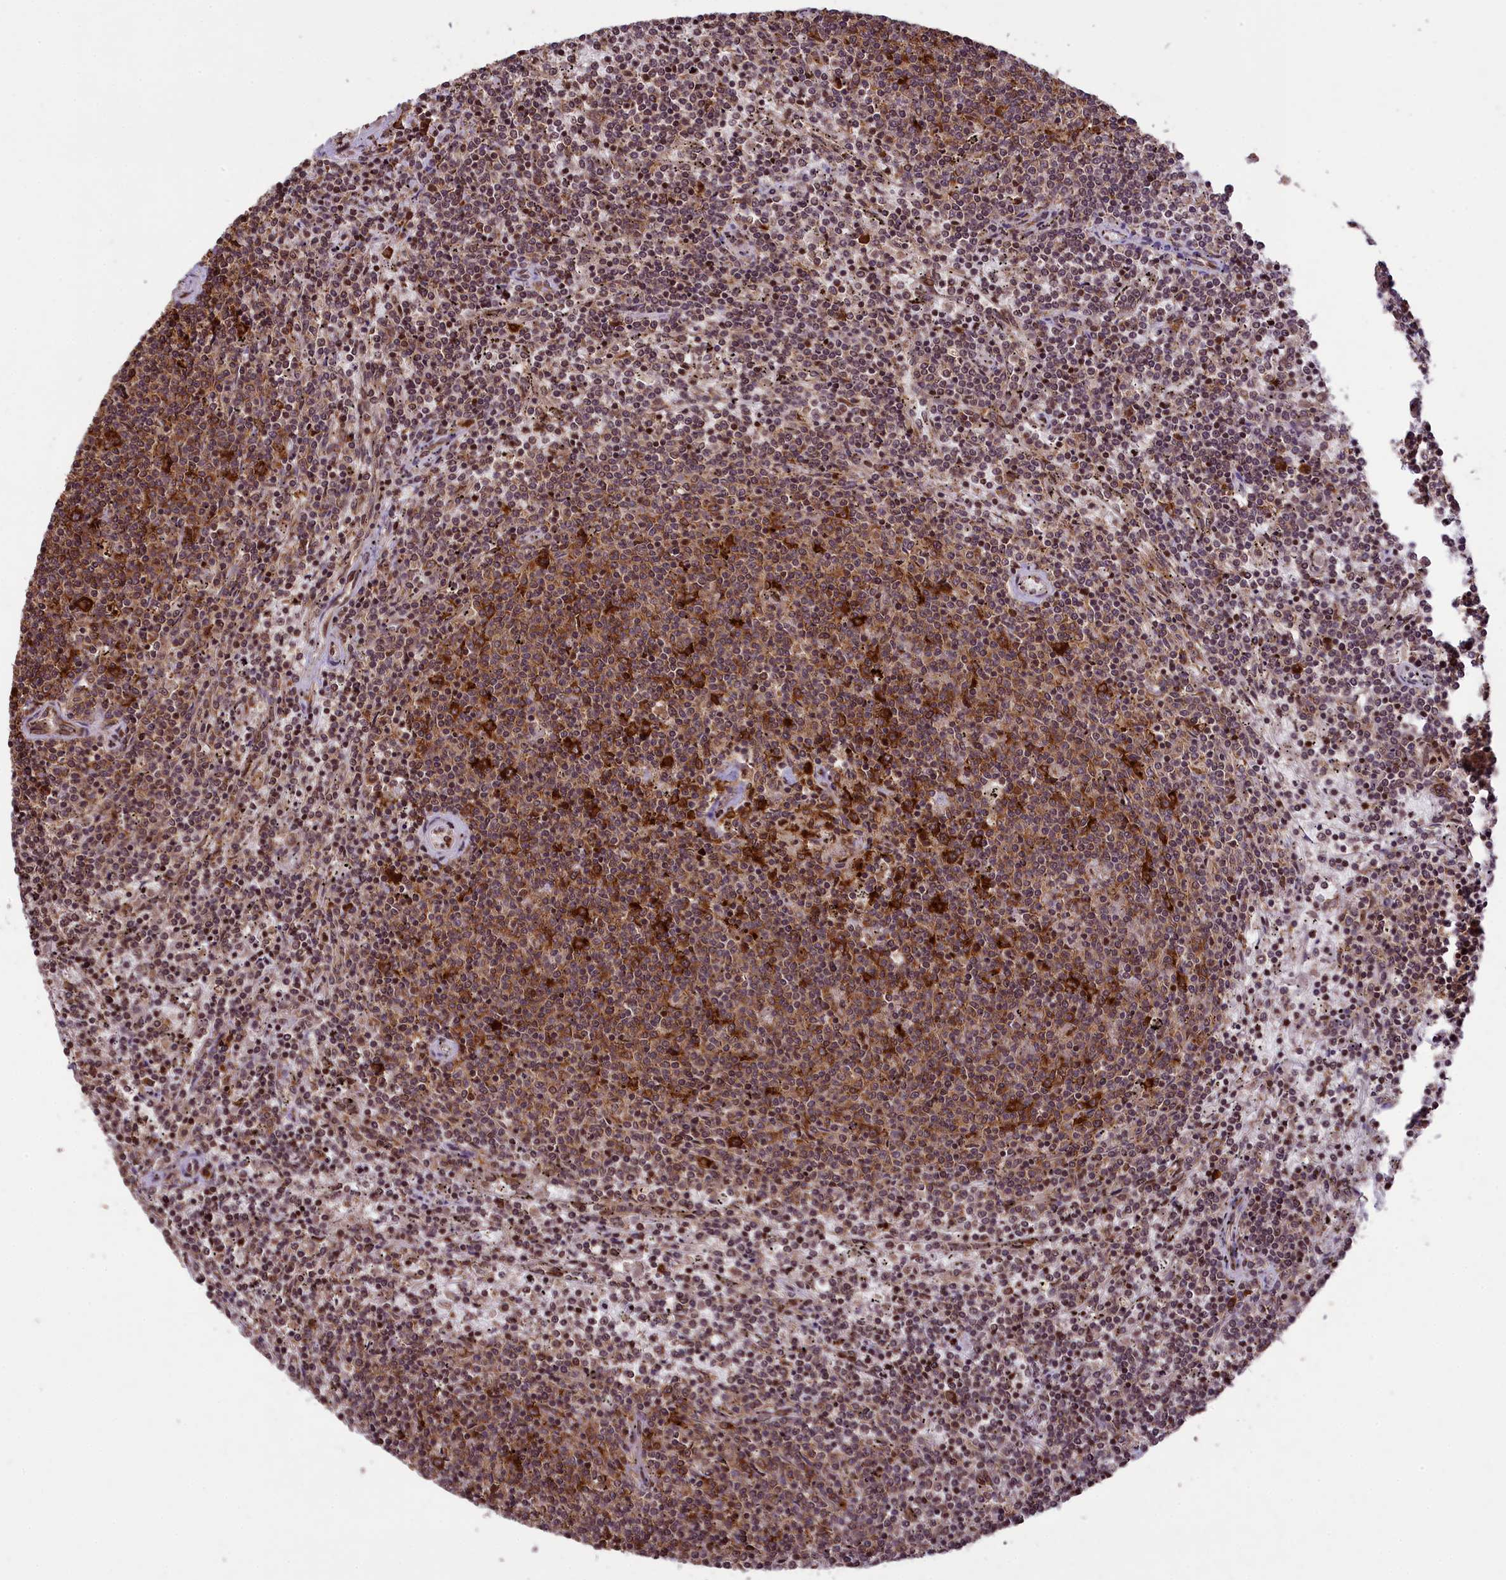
{"staining": {"intensity": "moderate", "quantity": ">75%", "location": "cytoplasmic/membranous"}, "tissue": "lymphoma", "cell_type": "Tumor cells", "image_type": "cancer", "snomed": [{"axis": "morphology", "description": "Malignant lymphoma, non-Hodgkin's type, Low grade"}, {"axis": "topography", "description": "Spleen"}], "caption": "IHC of malignant lymphoma, non-Hodgkin's type (low-grade) demonstrates medium levels of moderate cytoplasmic/membranous positivity in approximately >75% of tumor cells.", "gene": "LARP4", "patient": {"sex": "female", "age": 50}}